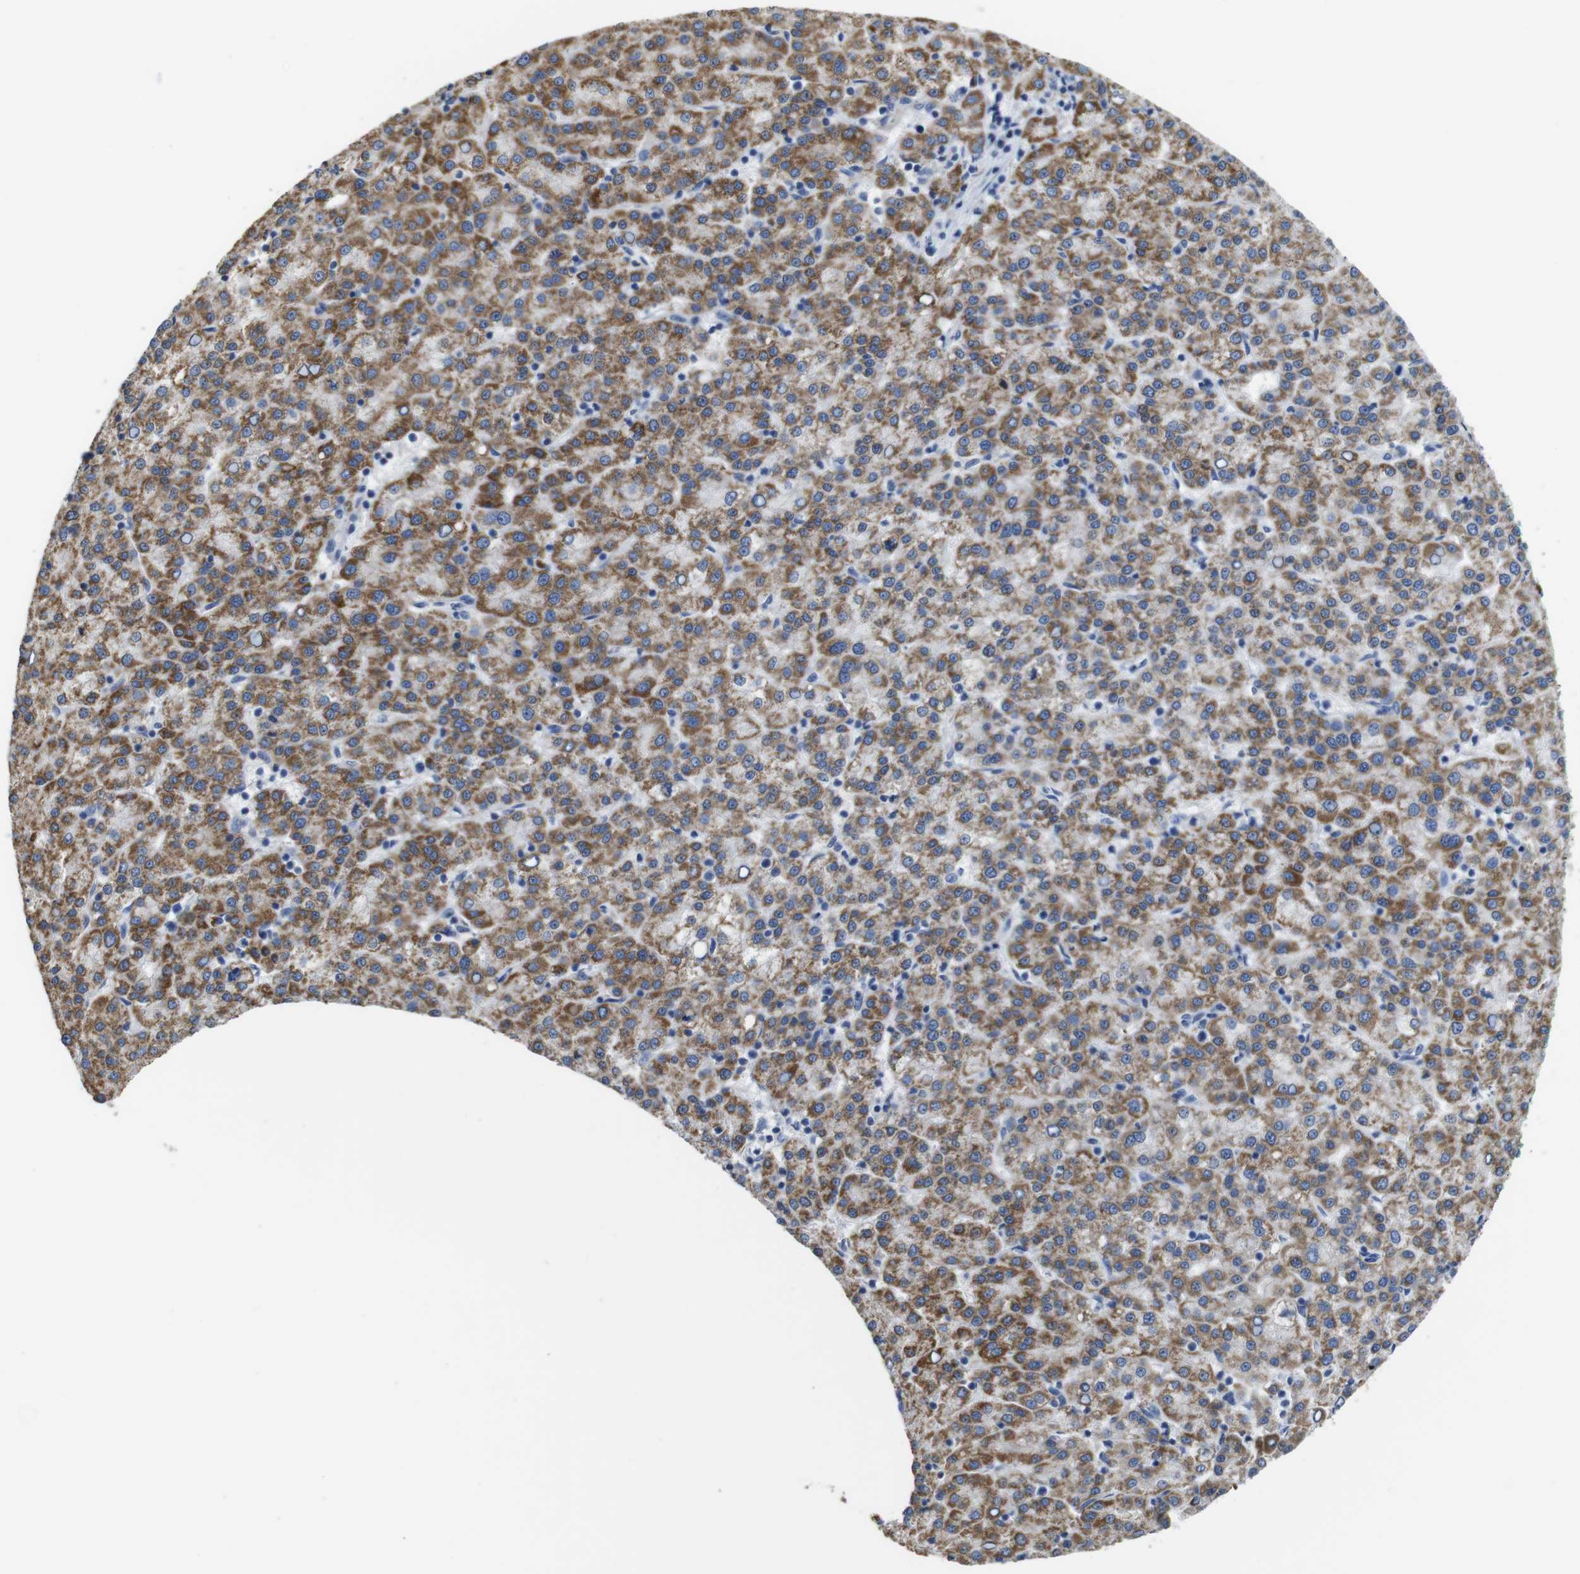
{"staining": {"intensity": "moderate", "quantity": ">75%", "location": "cytoplasmic/membranous"}, "tissue": "liver cancer", "cell_type": "Tumor cells", "image_type": "cancer", "snomed": [{"axis": "morphology", "description": "Carcinoma, Hepatocellular, NOS"}, {"axis": "topography", "description": "Liver"}], "caption": "Liver hepatocellular carcinoma stained with immunohistochemistry (IHC) reveals moderate cytoplasmic/membranous positivity in about >75% of tumor cells.", "gene": "MAOA", "patient": {"sex": "female", "age": 58}}